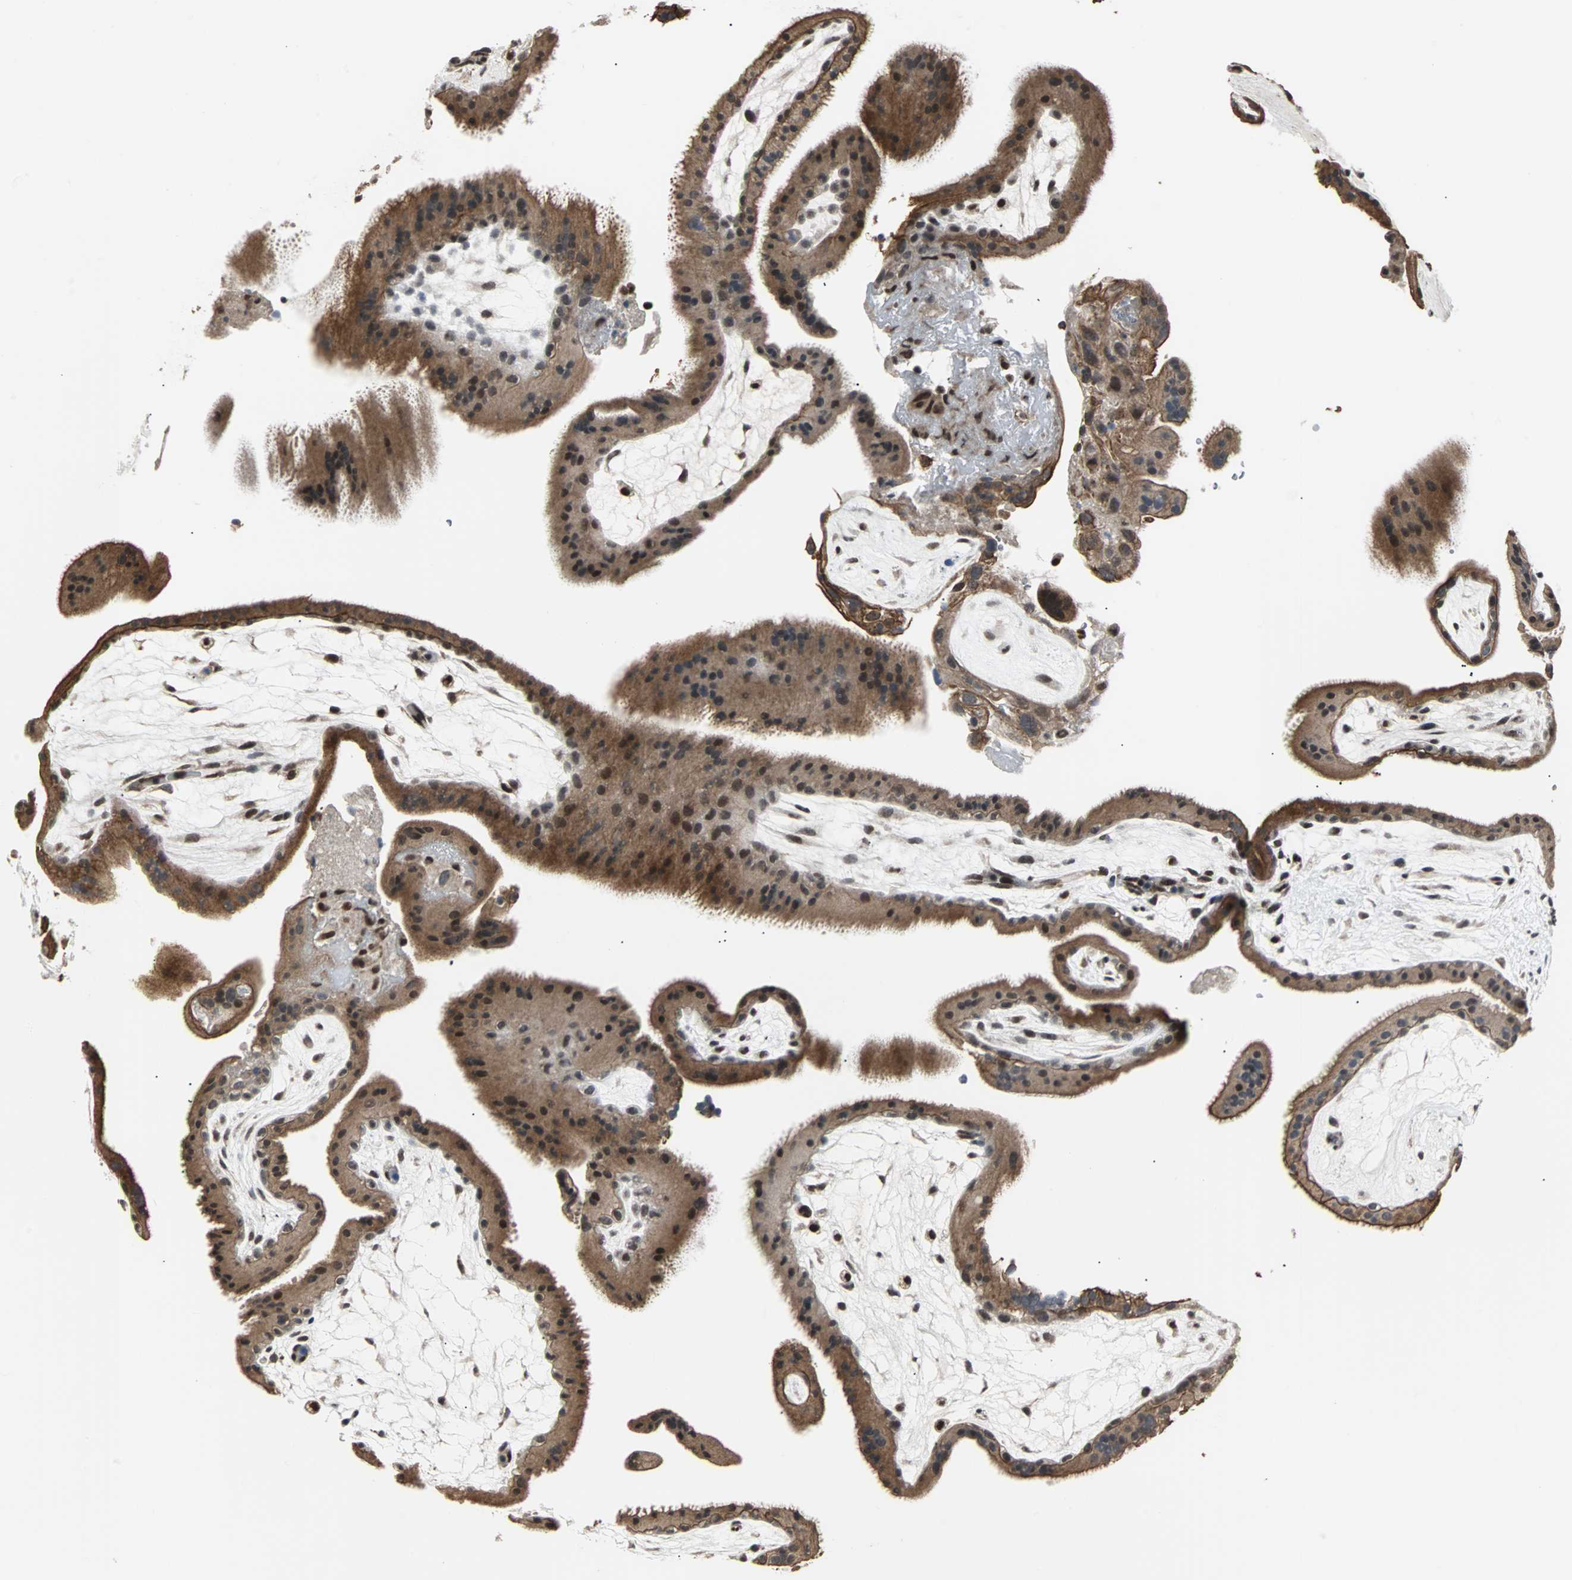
{"staining": {"intensity": "strong", "quantity": ">75%", "location": "cytoplasmic/membranous,nuclear"}, "tissue": "placenta", "cell_type": "Trophoblastic cells", "image_type": "normal", "snomed": [{"axis": "morphology", "description": "Normal tissue, NOS"}, {"axis": "topography", "description": "Placenta"}], "caption": "This histopathology image exhibits benign placenta stained with immunohistochemistry (IHC) to label a protein in brown. The cytoplasmic/membranous,nuclear of trophoblastic cells show strong positivity for the protein. Nuclei are counter-stained blue.", "gene": "TERF2IP", "patient": {"sex": "female", "age": 19}}